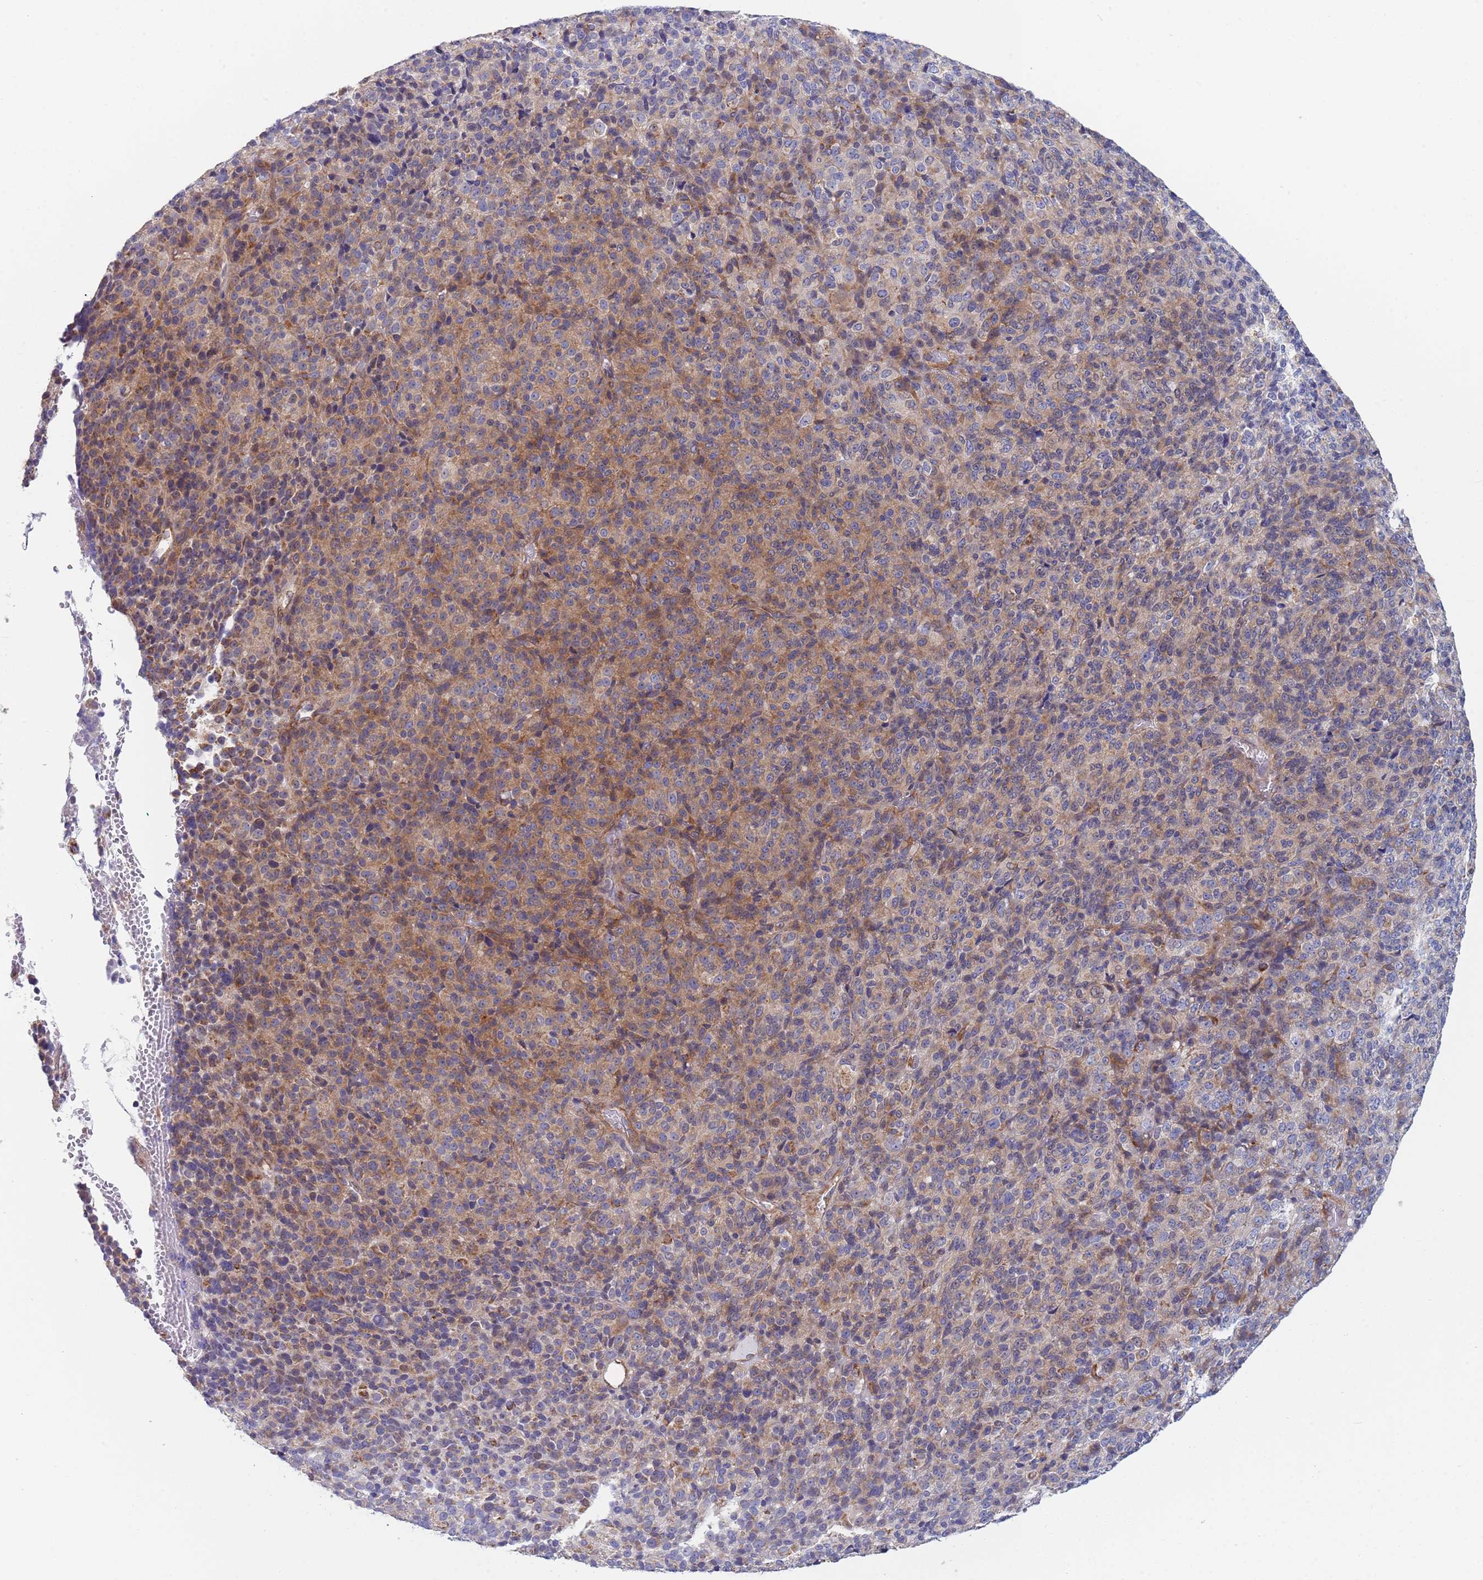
{"staining": {"intensity": "moderate", "quantity": "25%-75%", "location": "cytoplasmic/membranous"}, "tissue": "melanoma", "cell_type": "Tumor cells", "image_type": "cancer", "snomed": [{"axis": "morphology", "description": "Malignant melanoma, Metastatic site"}, {"axis": "topography", "description": "Brain"}], "caption": "This is an image of immunohistochemistry staining of malignant melanoma (metastatic site), which shows moderate expression in the cytoplasmic/membranous of tumor cells.", "gene": "PWWP3A", "patient": {"sex": "female", "age": 56}}